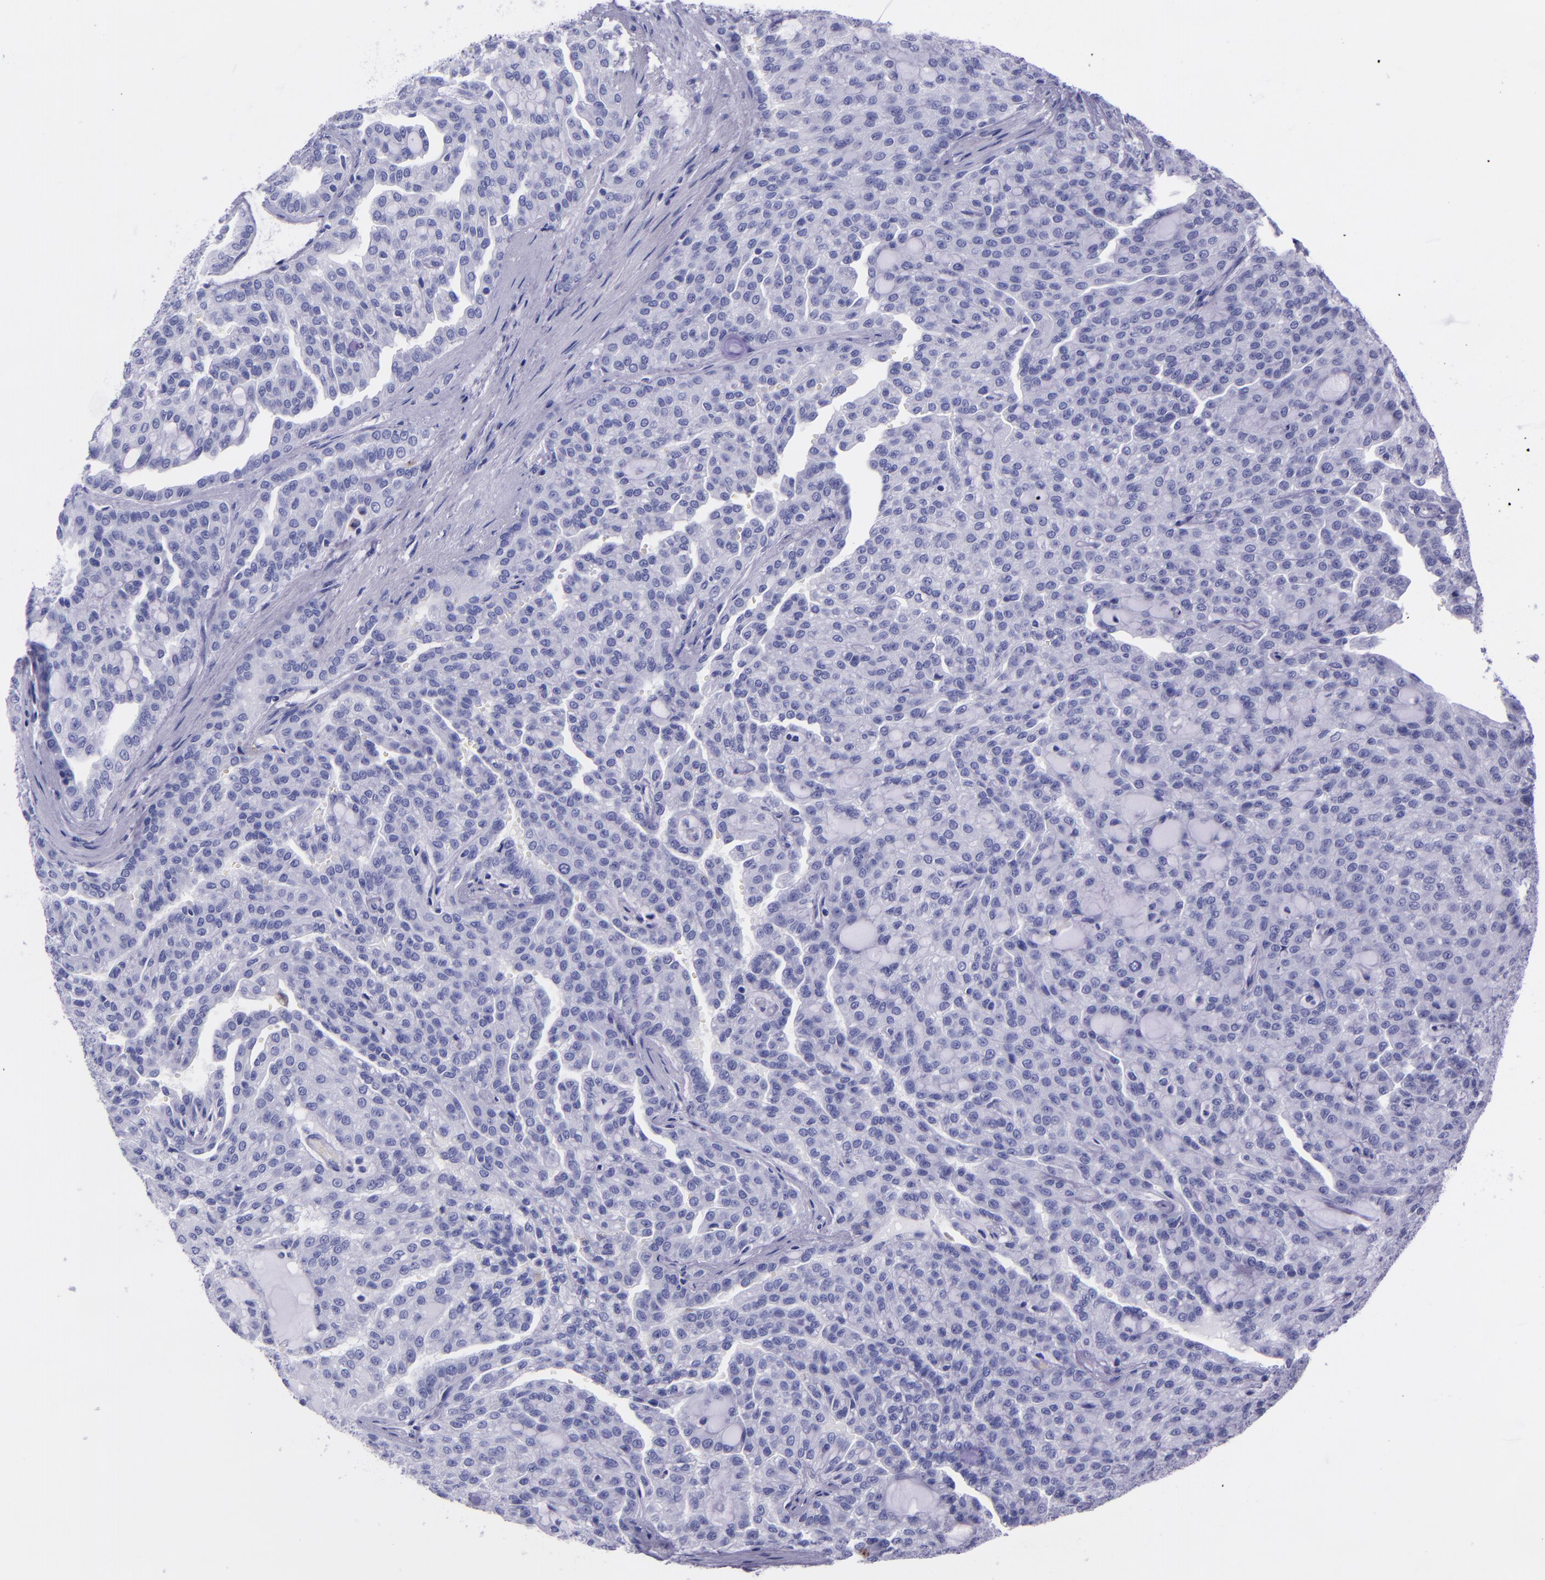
{"staining": {"intensity": "negative", "quantity": "none", "location": "none"}, "tissue": "renal cancer", "cell_type": "Tumor cells", "image_type": "cancer", "snomed": [{"axis": "morphology", "description": "Adenocarcinoma, NOS"}, {"axis": "topography", "description": "Kidney"}], "caption": "Micrograph shows no protein expression in tumor cells of adenocarcinoma (renal) tissue.", "gene": "MBP", "patient": {"sex": "male", "age": 63}}